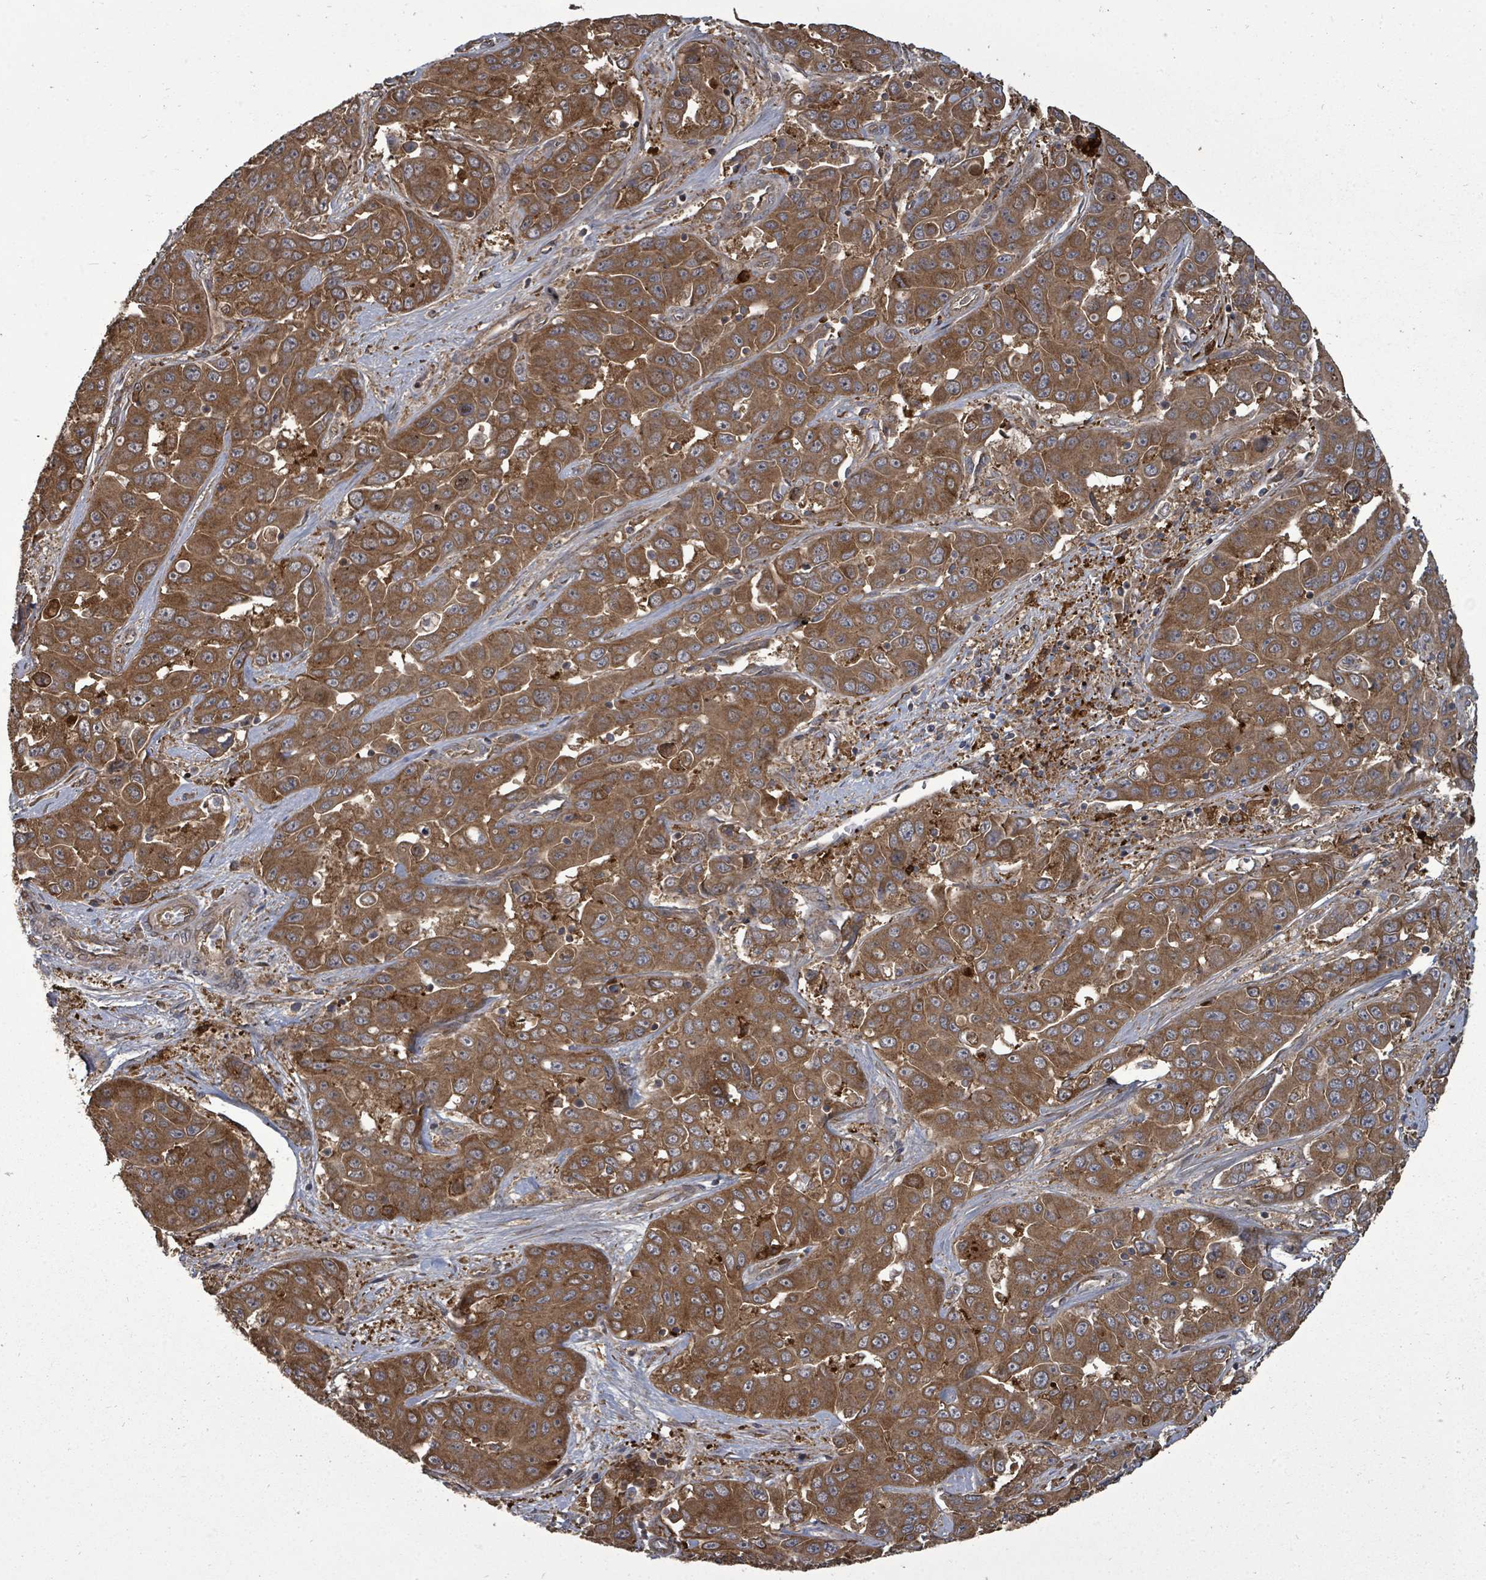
{"staining": {"intensity": "moderate", "quantity": ">75%", "location": "cytoplasmic/membranous"}, "tissue": "liver cancer", "cell_type": "Tumor cells", "image_type": "cancer", "snomed": [{"axis": "morphology", "description": "Cholangiocarcinoma"}, {"axis": "topography", "description": "Liver"}], "caption": "Moderate cytoplasmic/membranous positivity is appreciated in about >75% of tumor cells in cholangiocarcinoma (liver).", "gene": "EIF3C", "patient": {"sex": "female", "age": 52}}